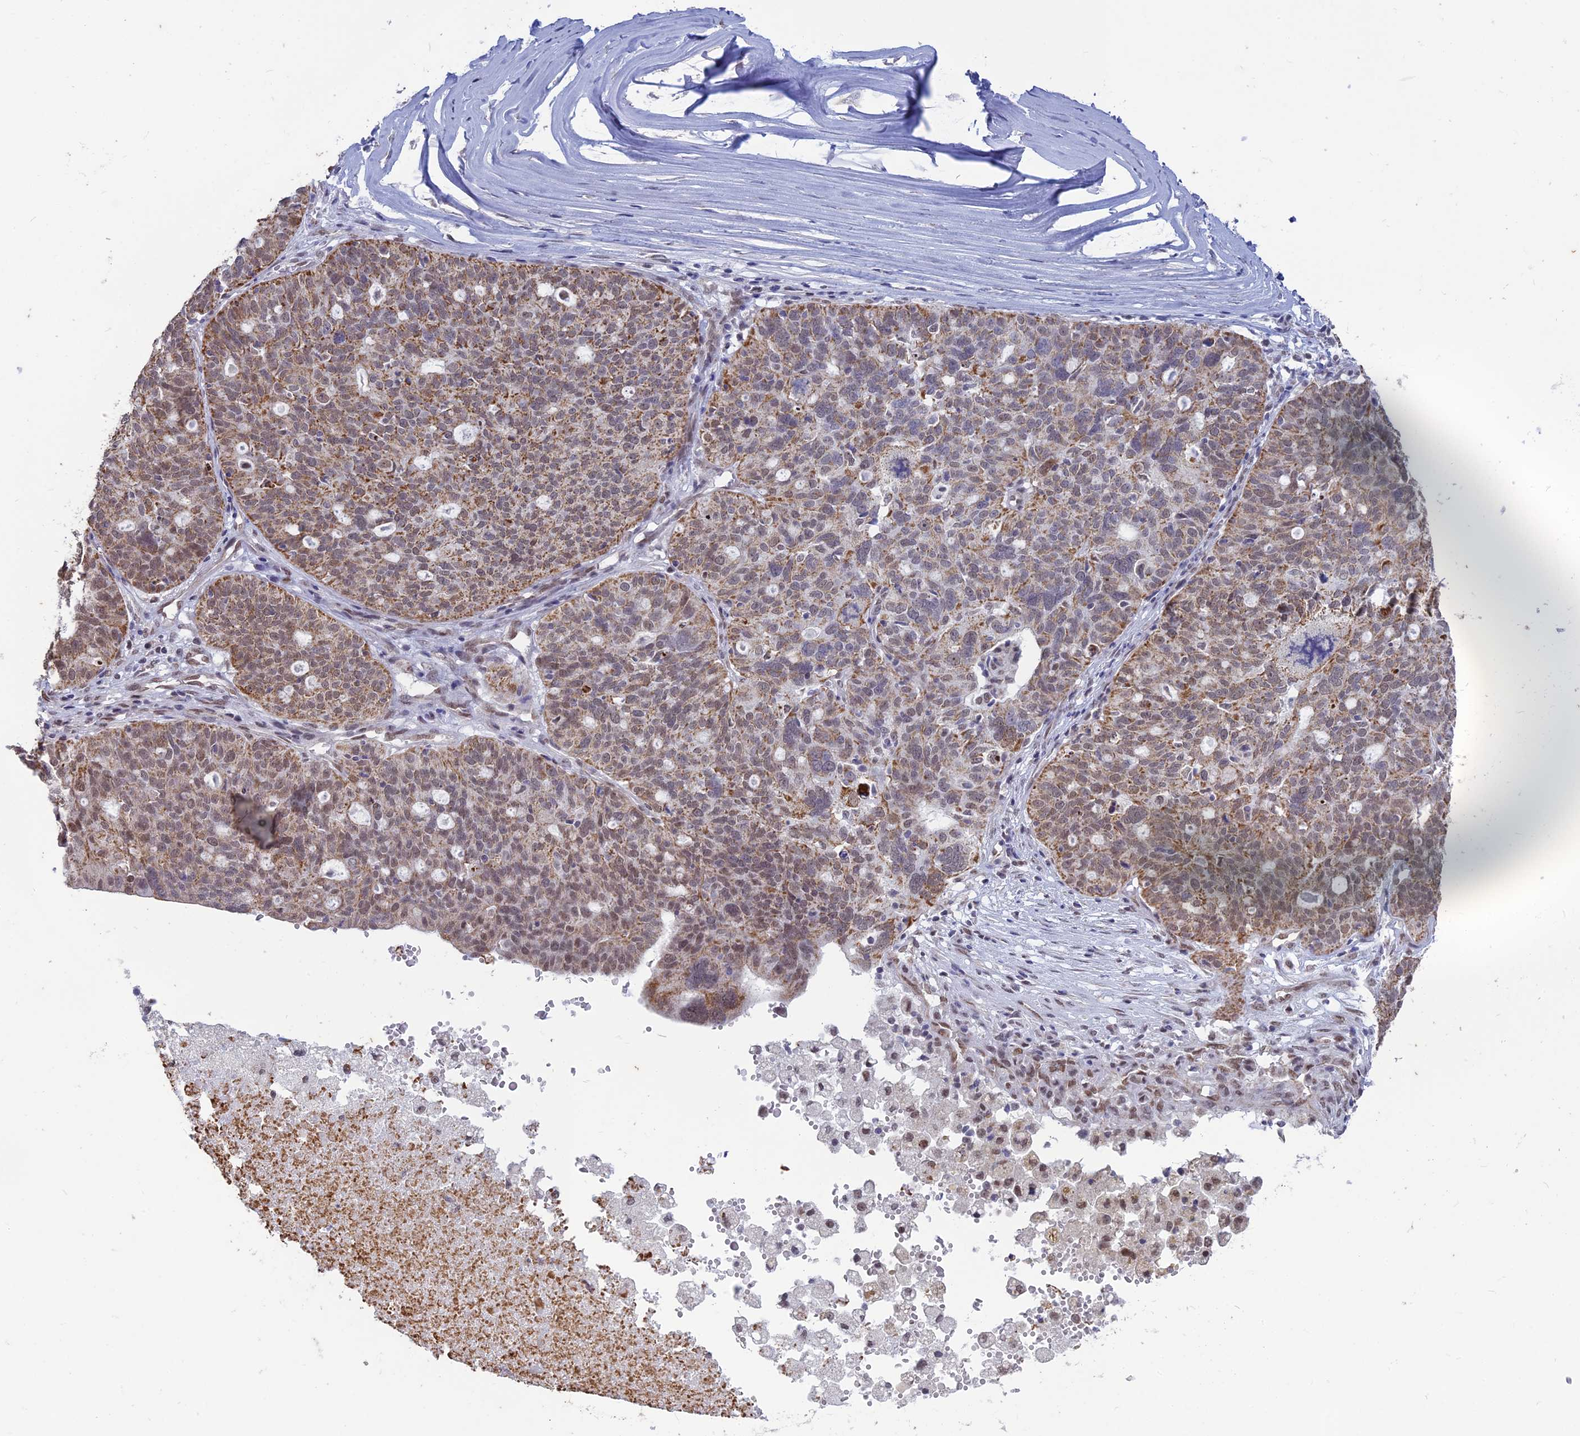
{"staining": {"intensity": "moderate", "quantity": "25%-75%", "location": "cytoplasmic/membranous"}, "tissue": "ovarian cancer", "cell_type": "Tumor cells", "image_type": "cancer", "snomed": [{"axis": "morphology", "description": "Cystadenocarcinoma, serous, NOS"}, {"axis": "topography", "description": "Ovary"}], "caption": "Moderate cytoplasmic/membranous positivity is identified in approximately 25%-75% of tumor cells in ovarian serous cystadenocarcinoma.", "gene": "ARHGAP40", "patient": {"sex": "female", "age": 59}}